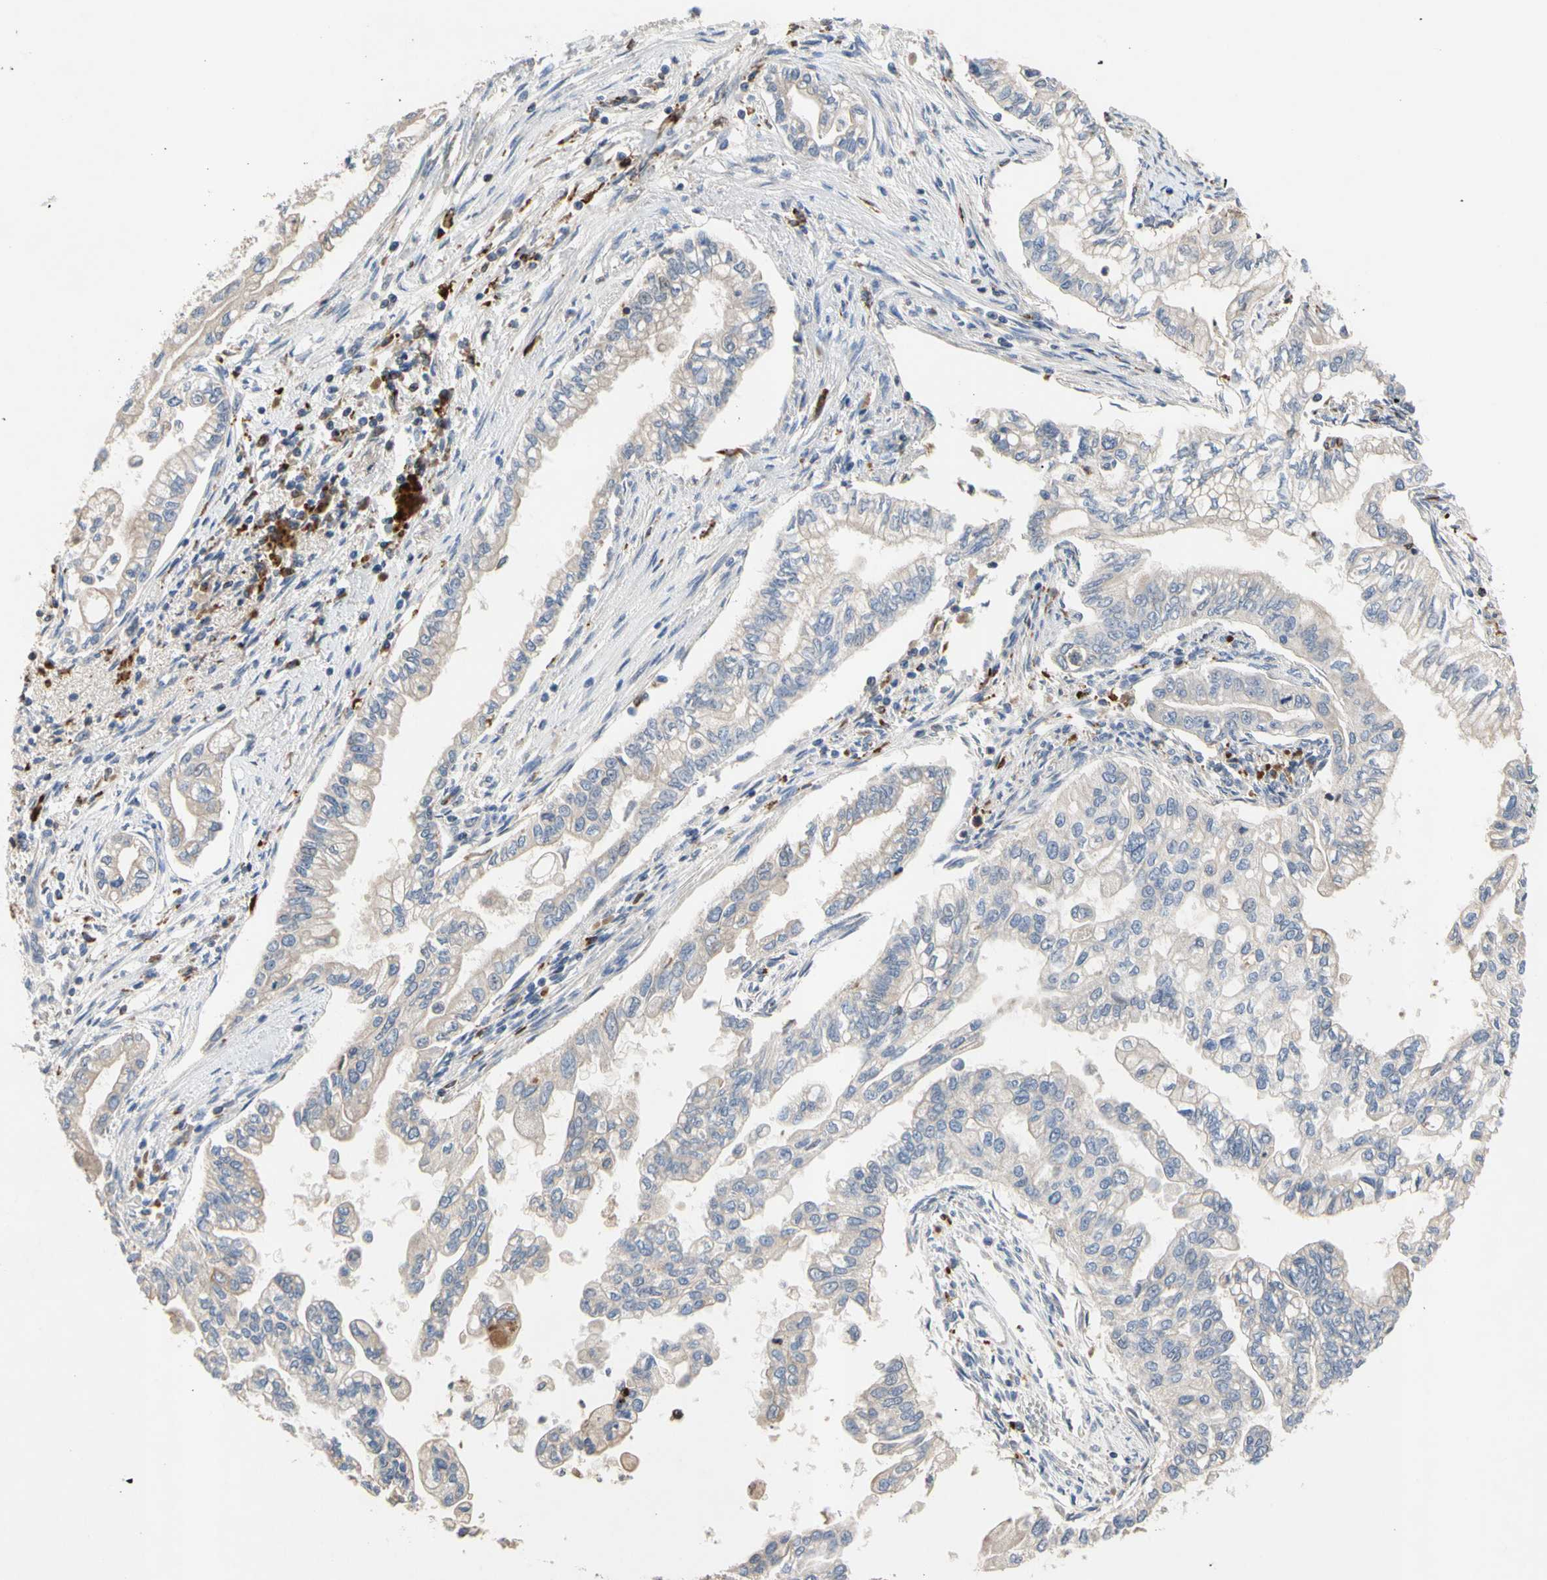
{"staining": {"intensity": "negative", "quantity": "none", "location": "none"}, "tissue": "pancreatic cancer", "cell_type": "Tumor cells", "image_type": "cancer", "snomed": [{"axis": "morphology", "description": "Normal tissue, NOS"}, {"axis": "topography", "description": "Pancreas"}], "caption": "Immunohistochemical staining of pancreatic cancer shows no significant positivity in tumor cells.", "gene": "ADA2", "patient": {"sex": "male", "age": 42}}